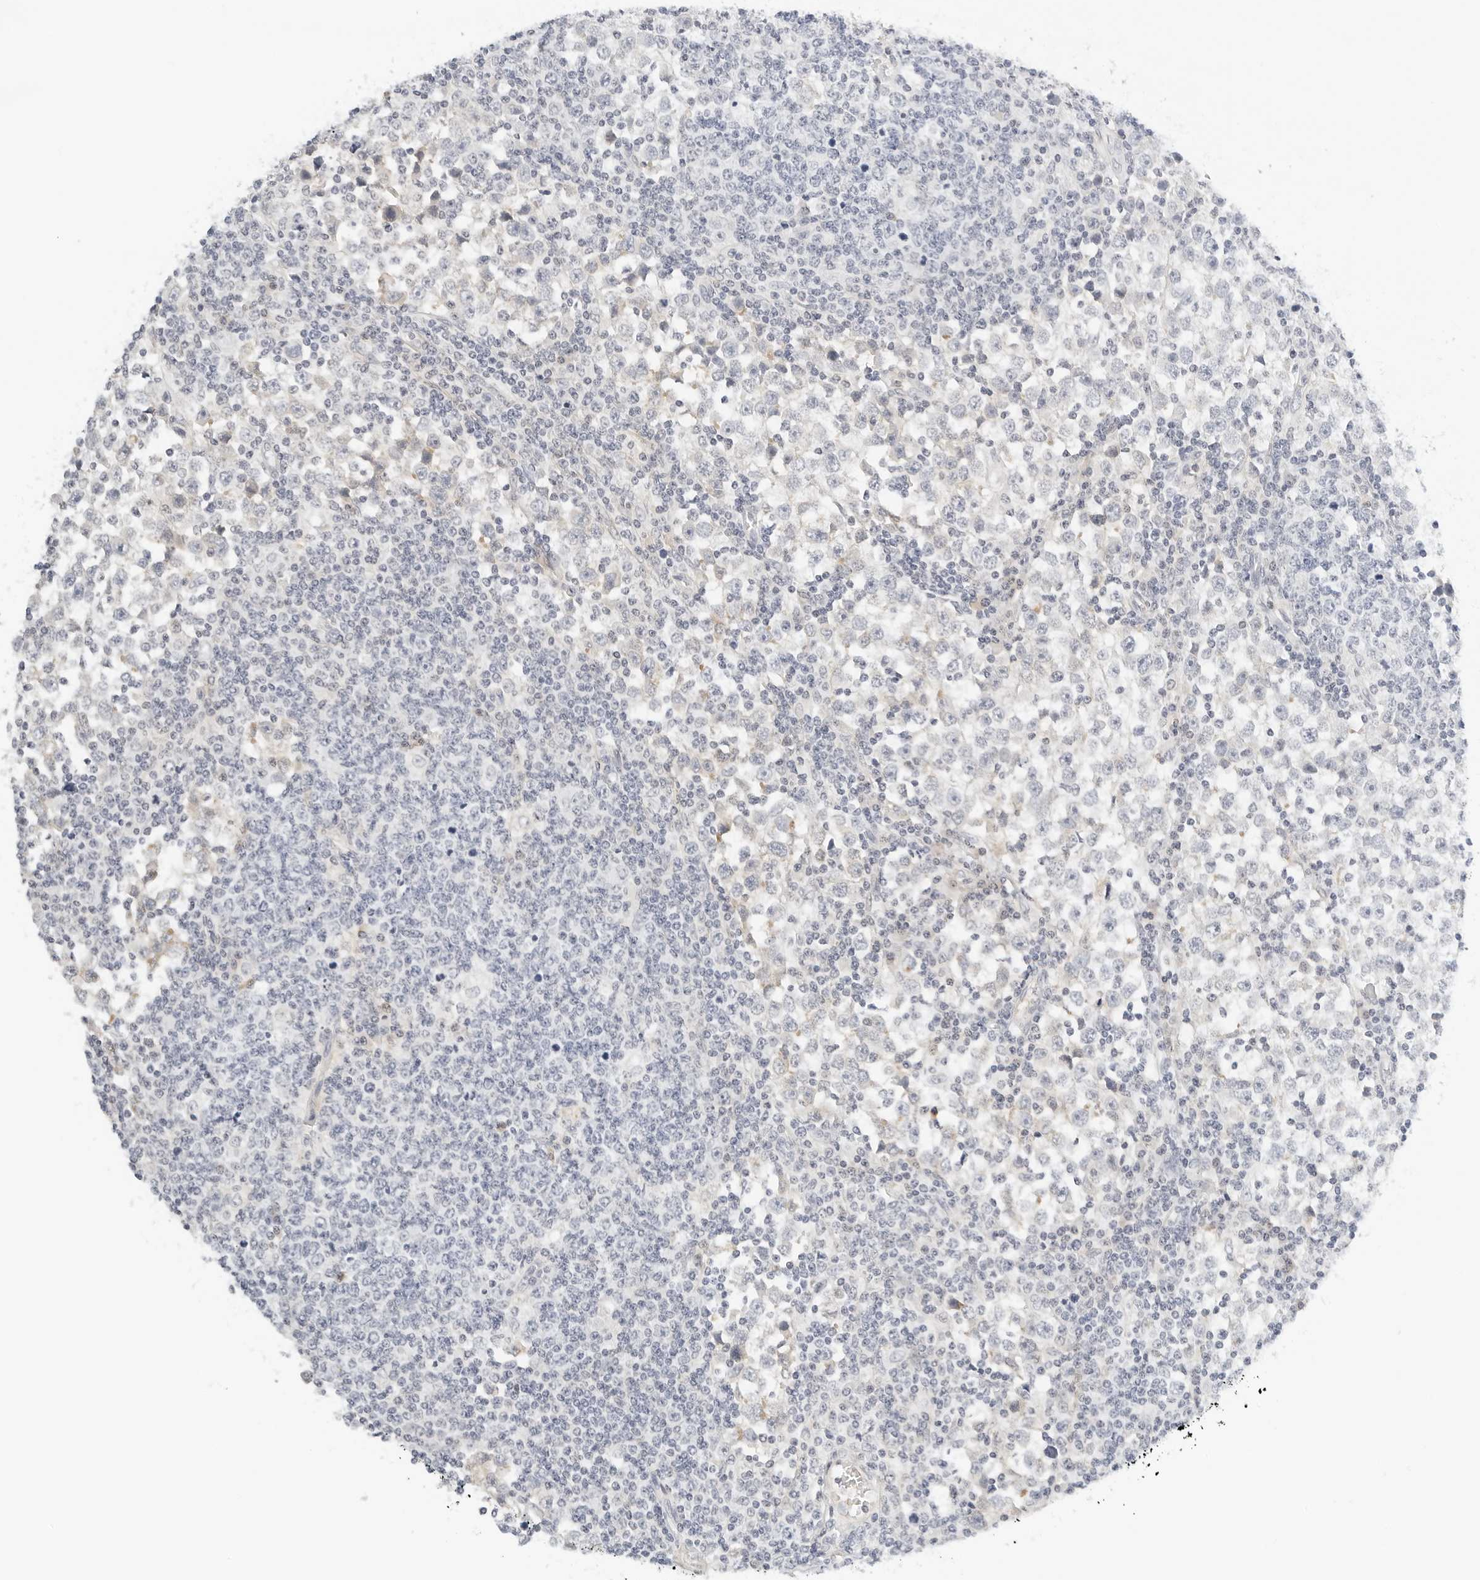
{"staining": {"intensity": "negative", "quantity": "none", "location": "none"}, "tissue": "testis cancer", "cell_type": "Tumor cells", "image_type": "cancer", "snomed": [{"axis": "morphology", "description": "Seminoma, NOS"}, {"axis": "topography", "description": "Testis"}], "caption": "Immunohistochemistry micrograph of neoplastic tissue: testis seminoma stained with DAB (3,3'-diaminobenzidine) exhibits no significant protein staining in tumor cells.", "gene": "PKDCC", "patient": {"sex": "male", "age": 65}}